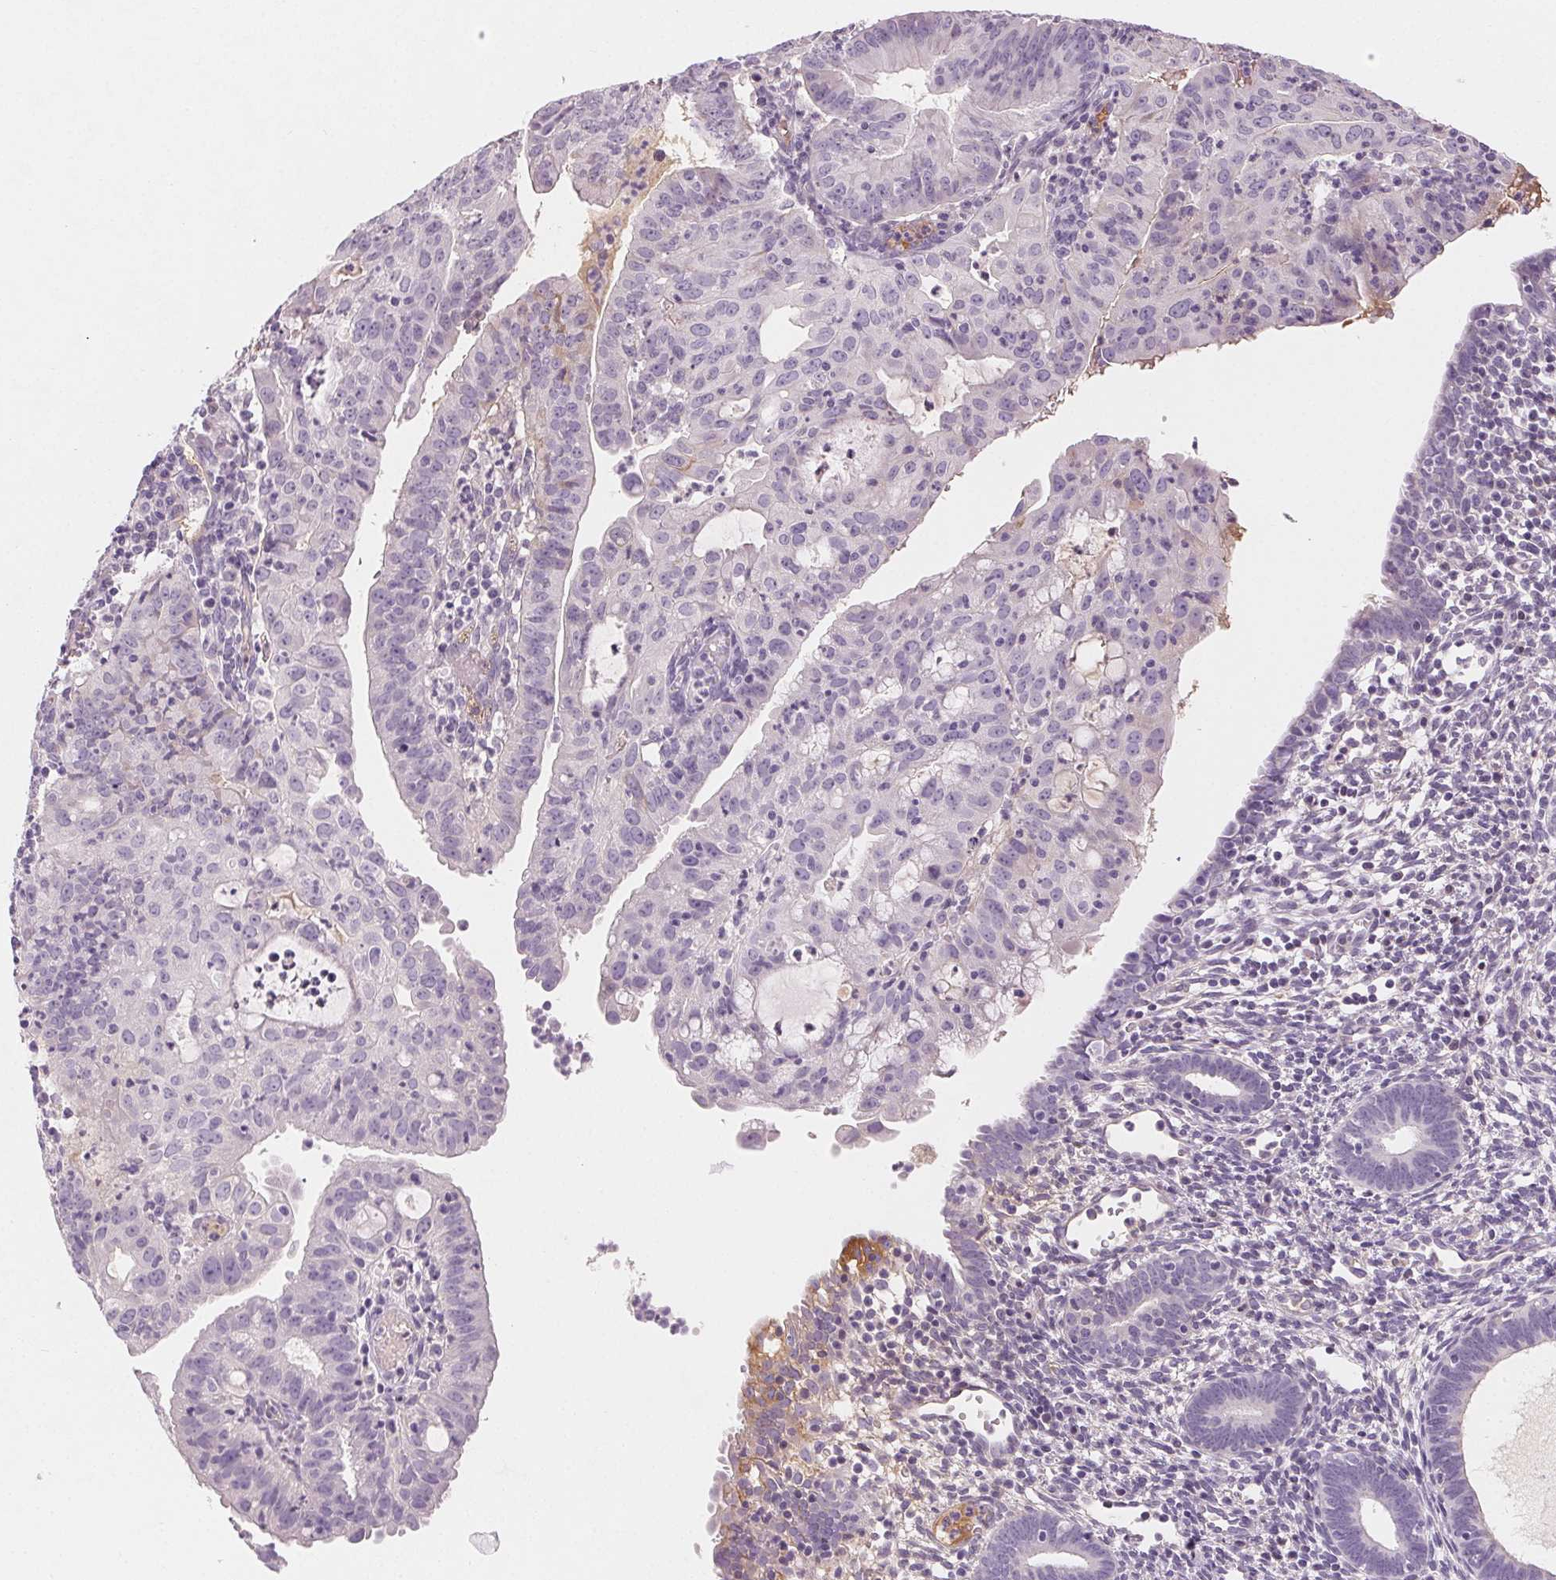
{"staining": {"intensity": "negative", "quantity": "none", "location": "none"}, "tissue": "endometrial cancer", "cell_type": "Tumor cells", "image_type": "cancer", "snomed": [{"axis": "morphology", "description": "Adenocarcinoma, NOS"}, {"axis": "topography", "description": "Endometrium"}], "caption": "Tumor cells are negative for brown protein staining in endometrial adenocarcinoma.", "gene": "AFM", "patient": {"sex": "female", "age": 60}}